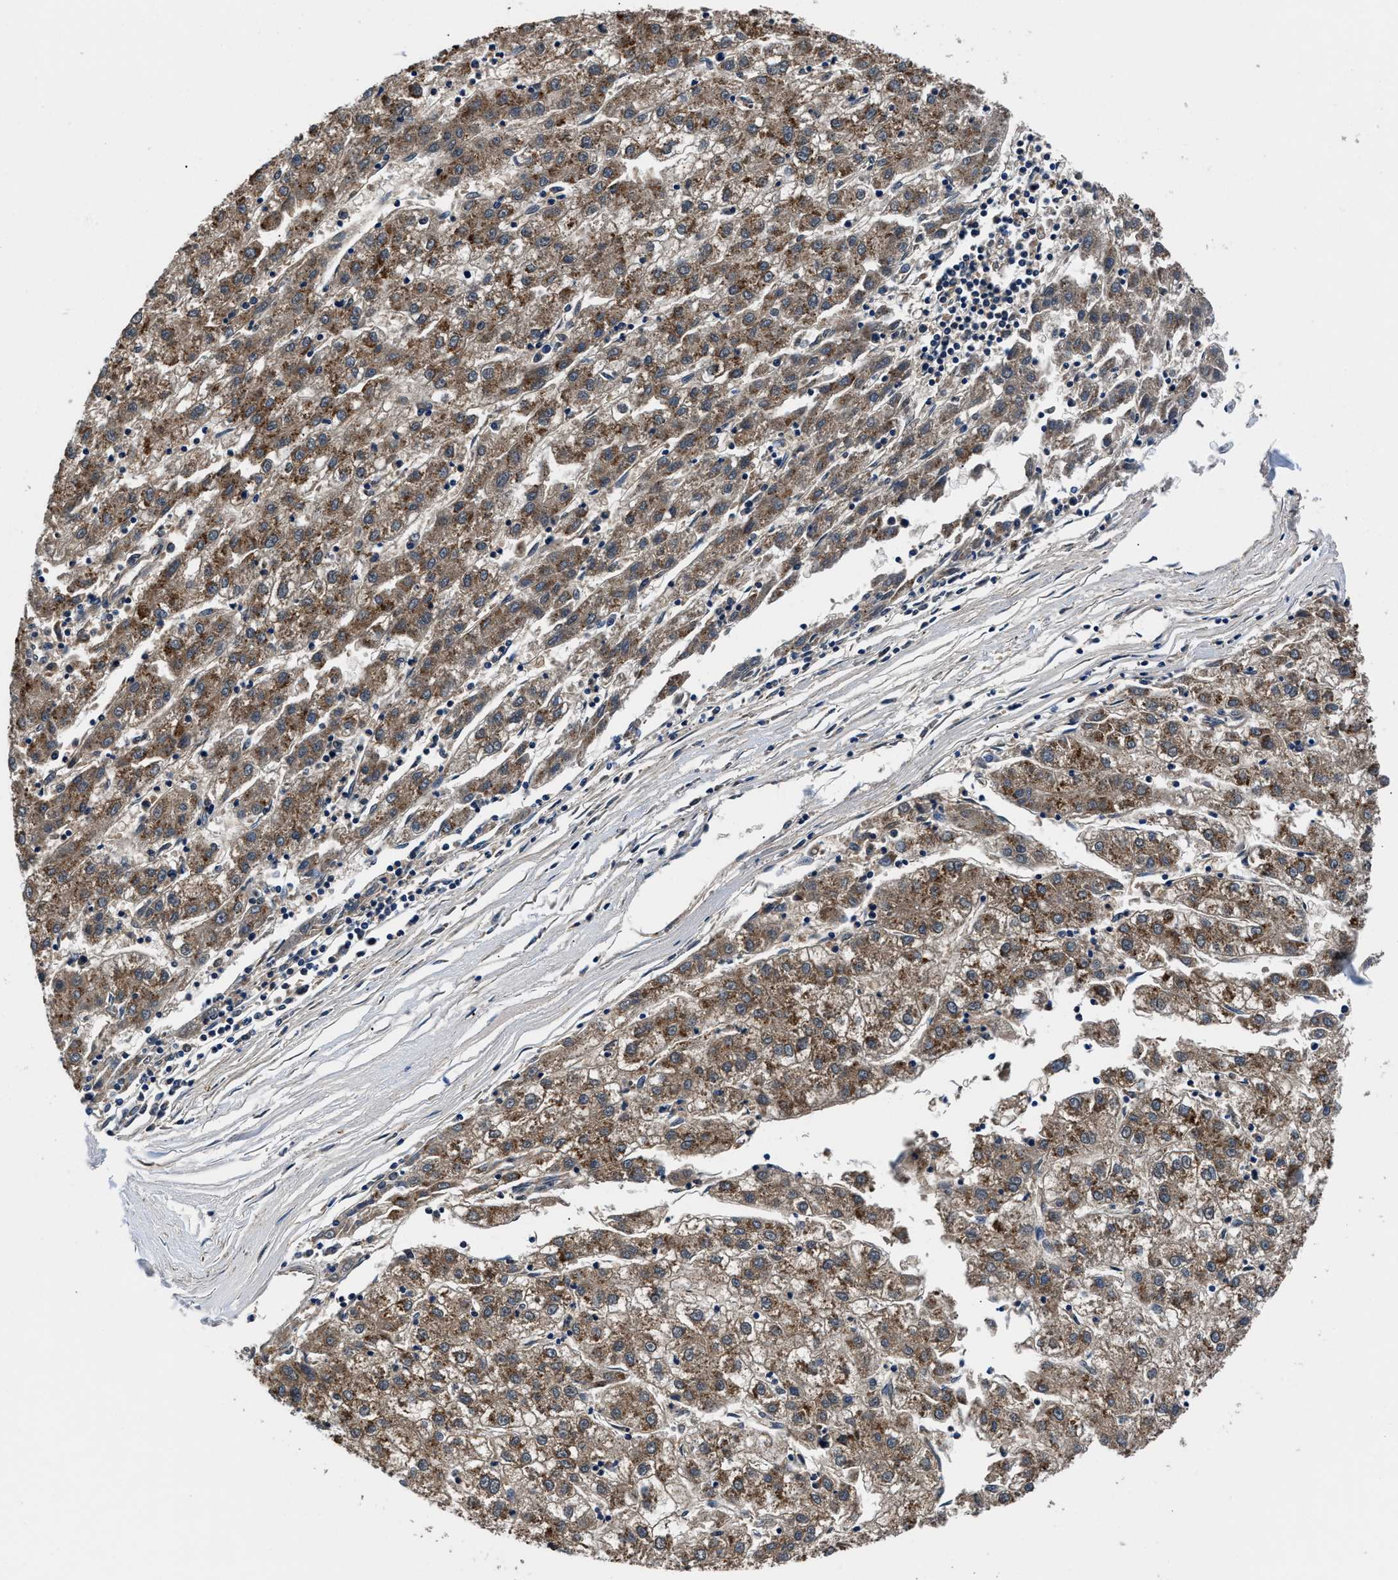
{"staining": {"intensity": "moderate", "quantity": ">75%", "location": "cytoplasmic/membranous"}, "tissue": "liver cancer", "cell_type": "Tumor cells", "image_type": "cancer", "snomed": [{"axis": "morphology", "description": "Carcinoma, Hepatocellular, NOS"}, {"axis": "topography", "description": "Liver"}], "caption": "Hepatocellular carcinoma (liver) tissue displays moderate cytoplasmic/membranous positivity in approximately >75% of tumor cells", "gene": "NEU1", "patient": {"sex": "male", "age": 72}}